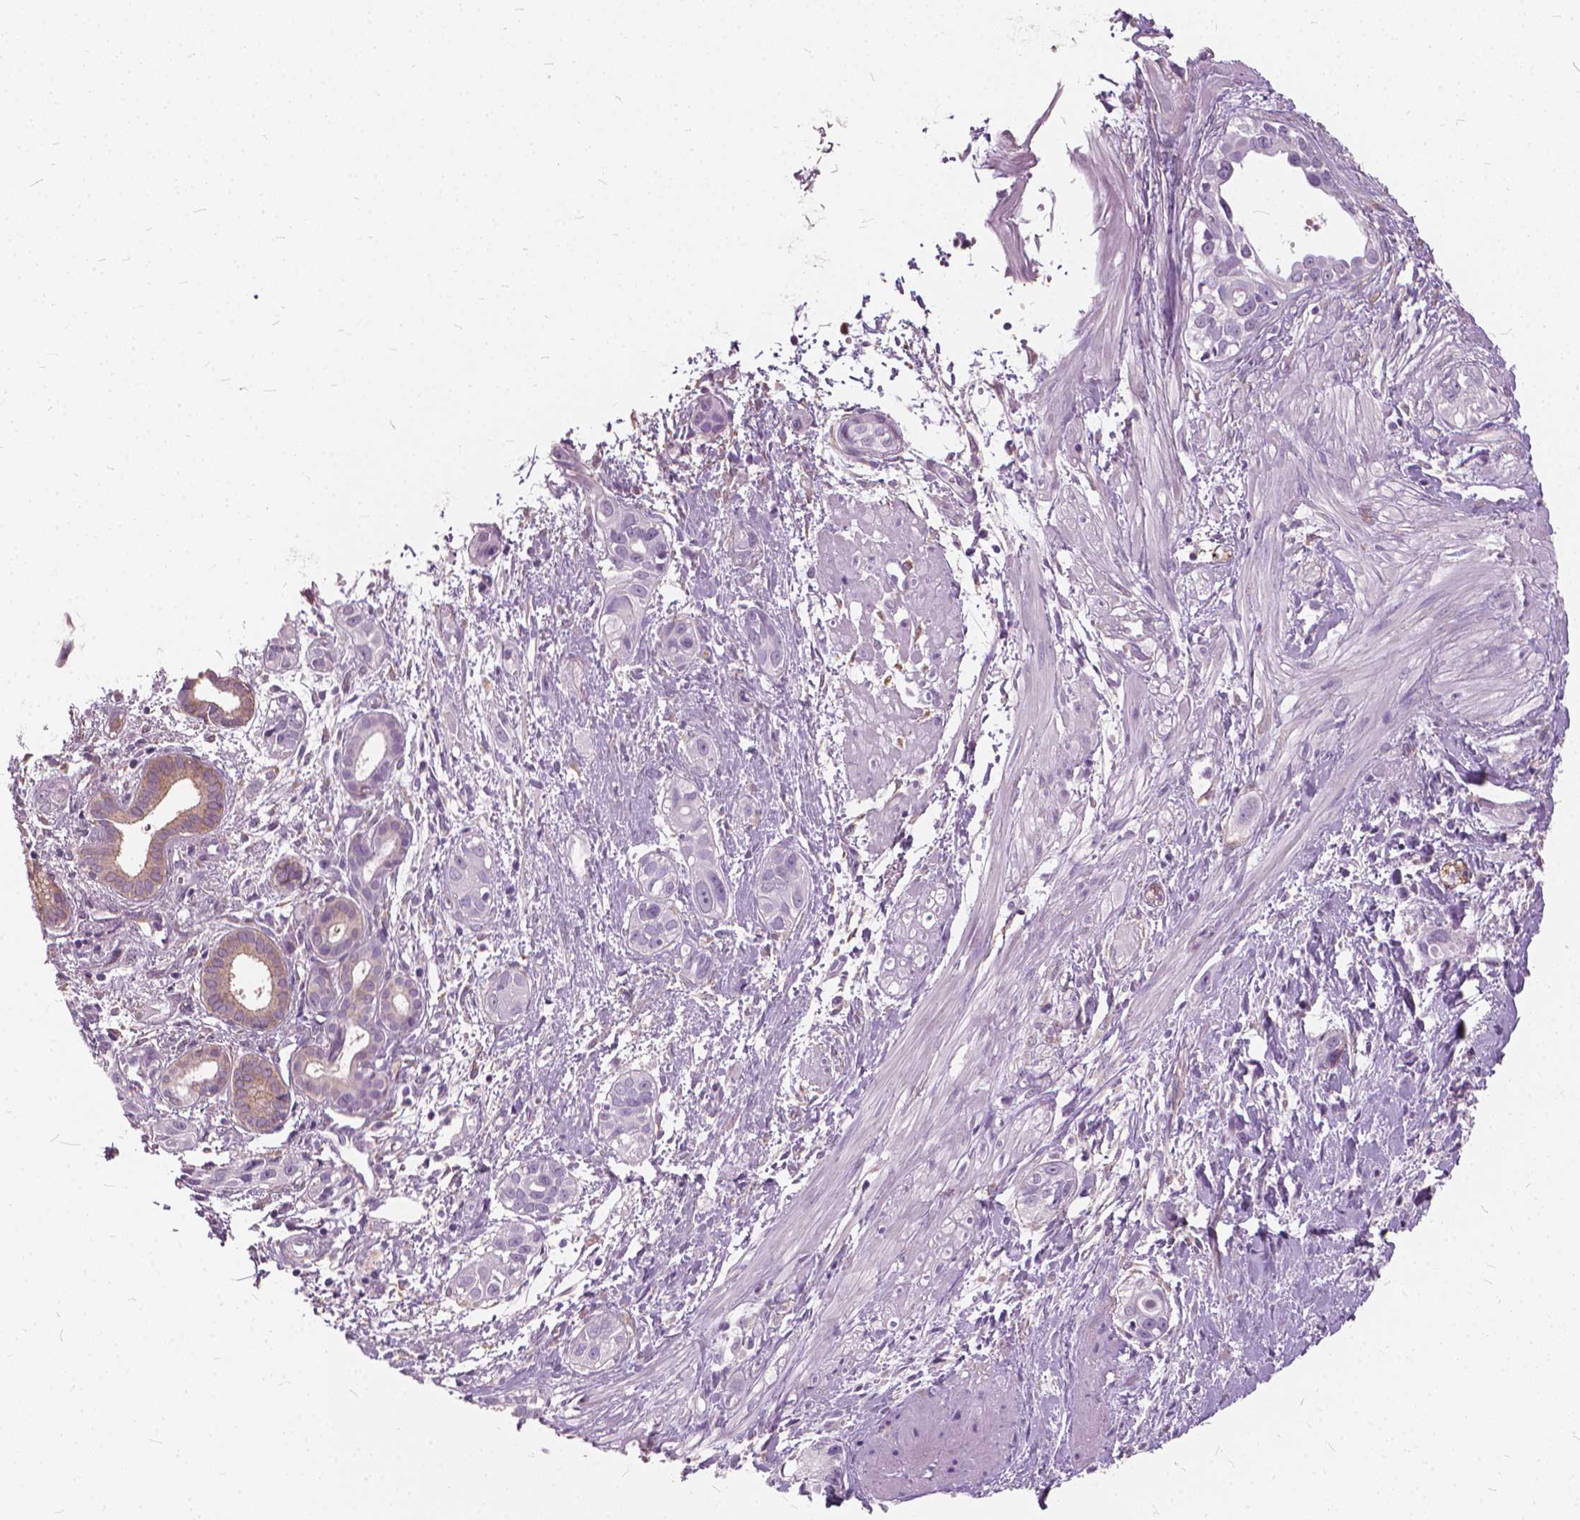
{"staining": {"intensity": "negative", "quantity": "none", "location": "none"}, "tissue": "pancreatic cancer", "cell_type": "Tumor cells", "image_type": "cancer", "snomed": [{"axis": "morphology", "description": "Adenocarcinoma, NOS"}, {"axis": "topography", "description": "Pancreas"}], "caption": "Protein analysis of pancreatic adenocarcinoma displays no significant staining in tumor cells.", "gene": "DNM1", "patient": {"sex": "female", "age": 55}}